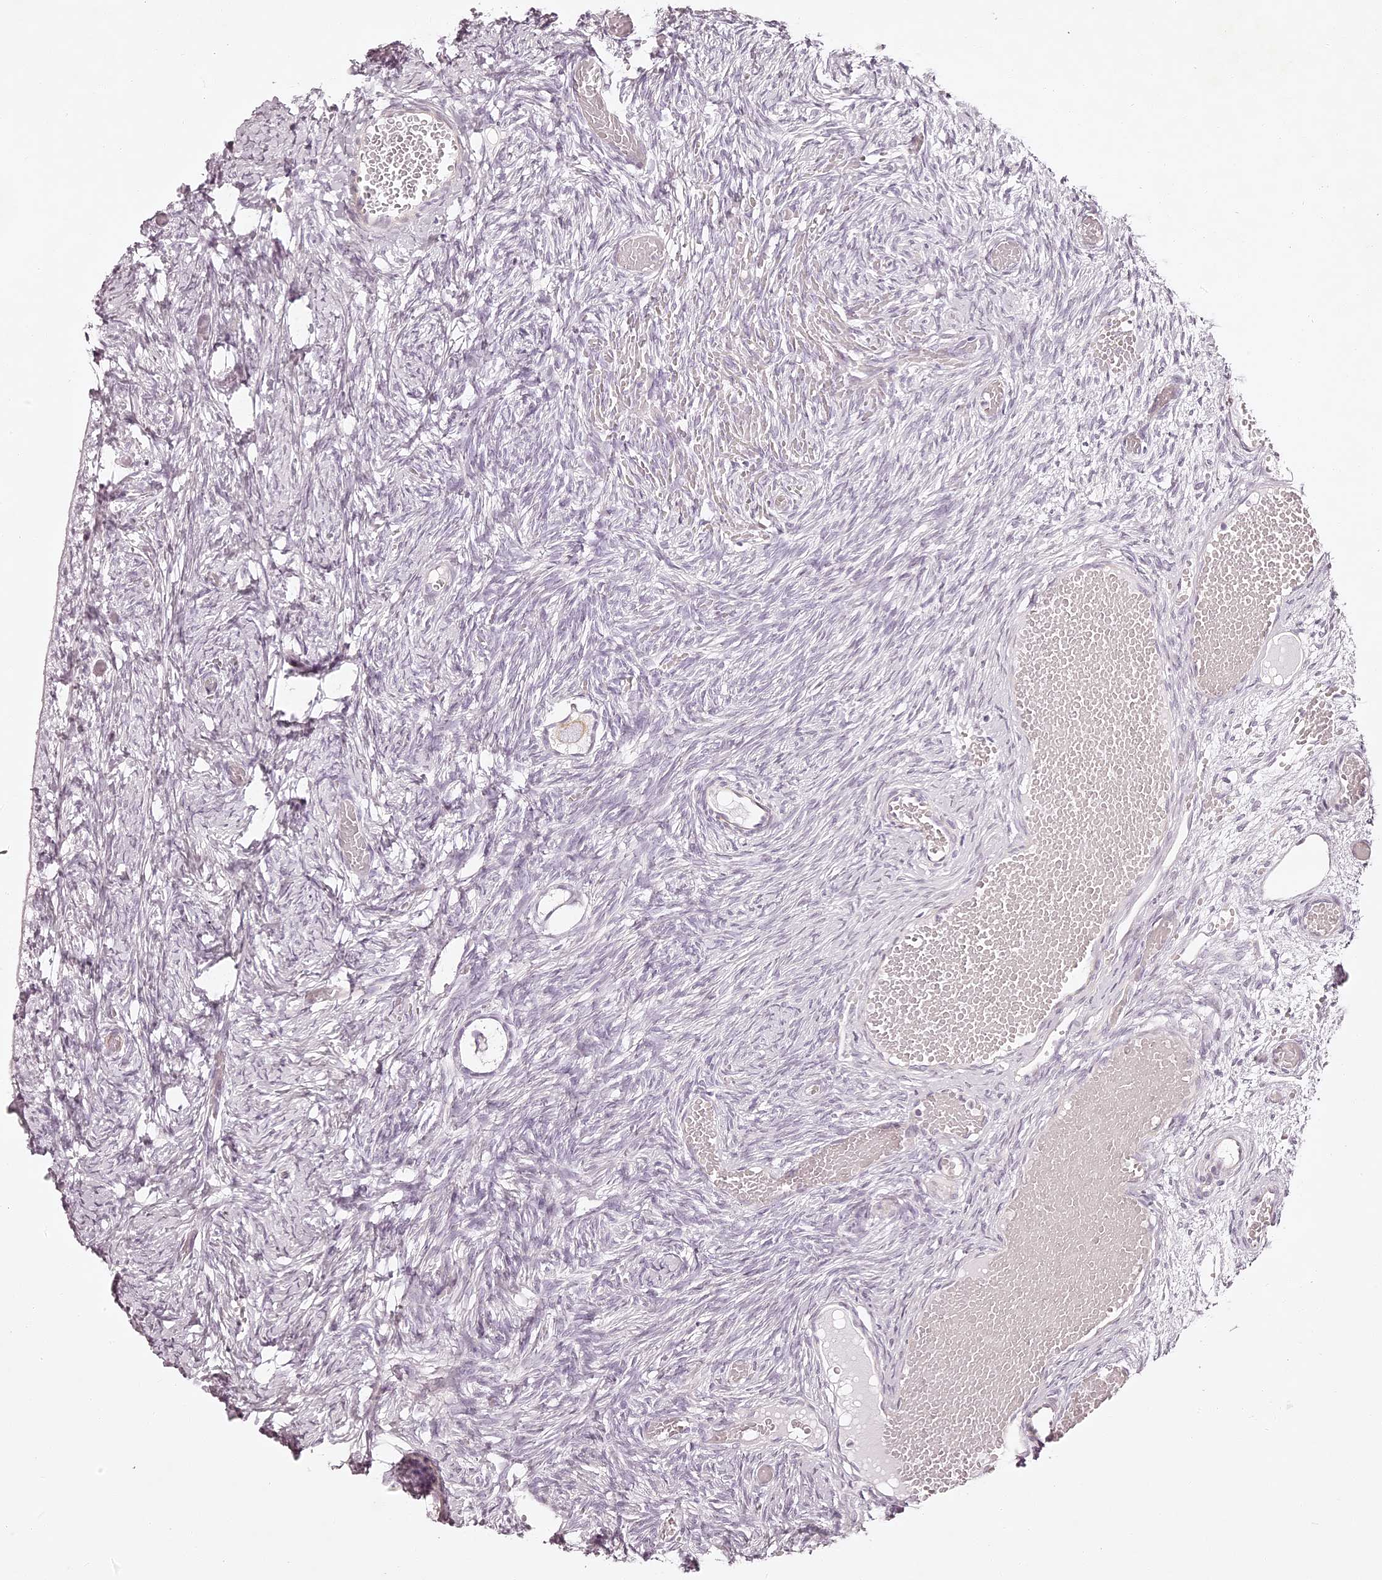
{"staining": {"intensity": "negative", "quantity": "none", "location": "none"}, "tissue": "ovary", "cell_type": "Follicle cells", "image_type": "normal", "snomed": [{"axis": "morphology", "description": "Adenocarcinoma, NOS"}, {"axis": "topography", "description": "Endometrium"}], "caption": "The photomicrograph demonstrates no staining of follicle cells in benign ovary. (DAB (3,3'-diaminobenzidine) immunohistochemistry (IHC) with hematoxylin counter stain).", "gene": "ELAPOR1", "patient": {"sex": "female", "age": 32}}